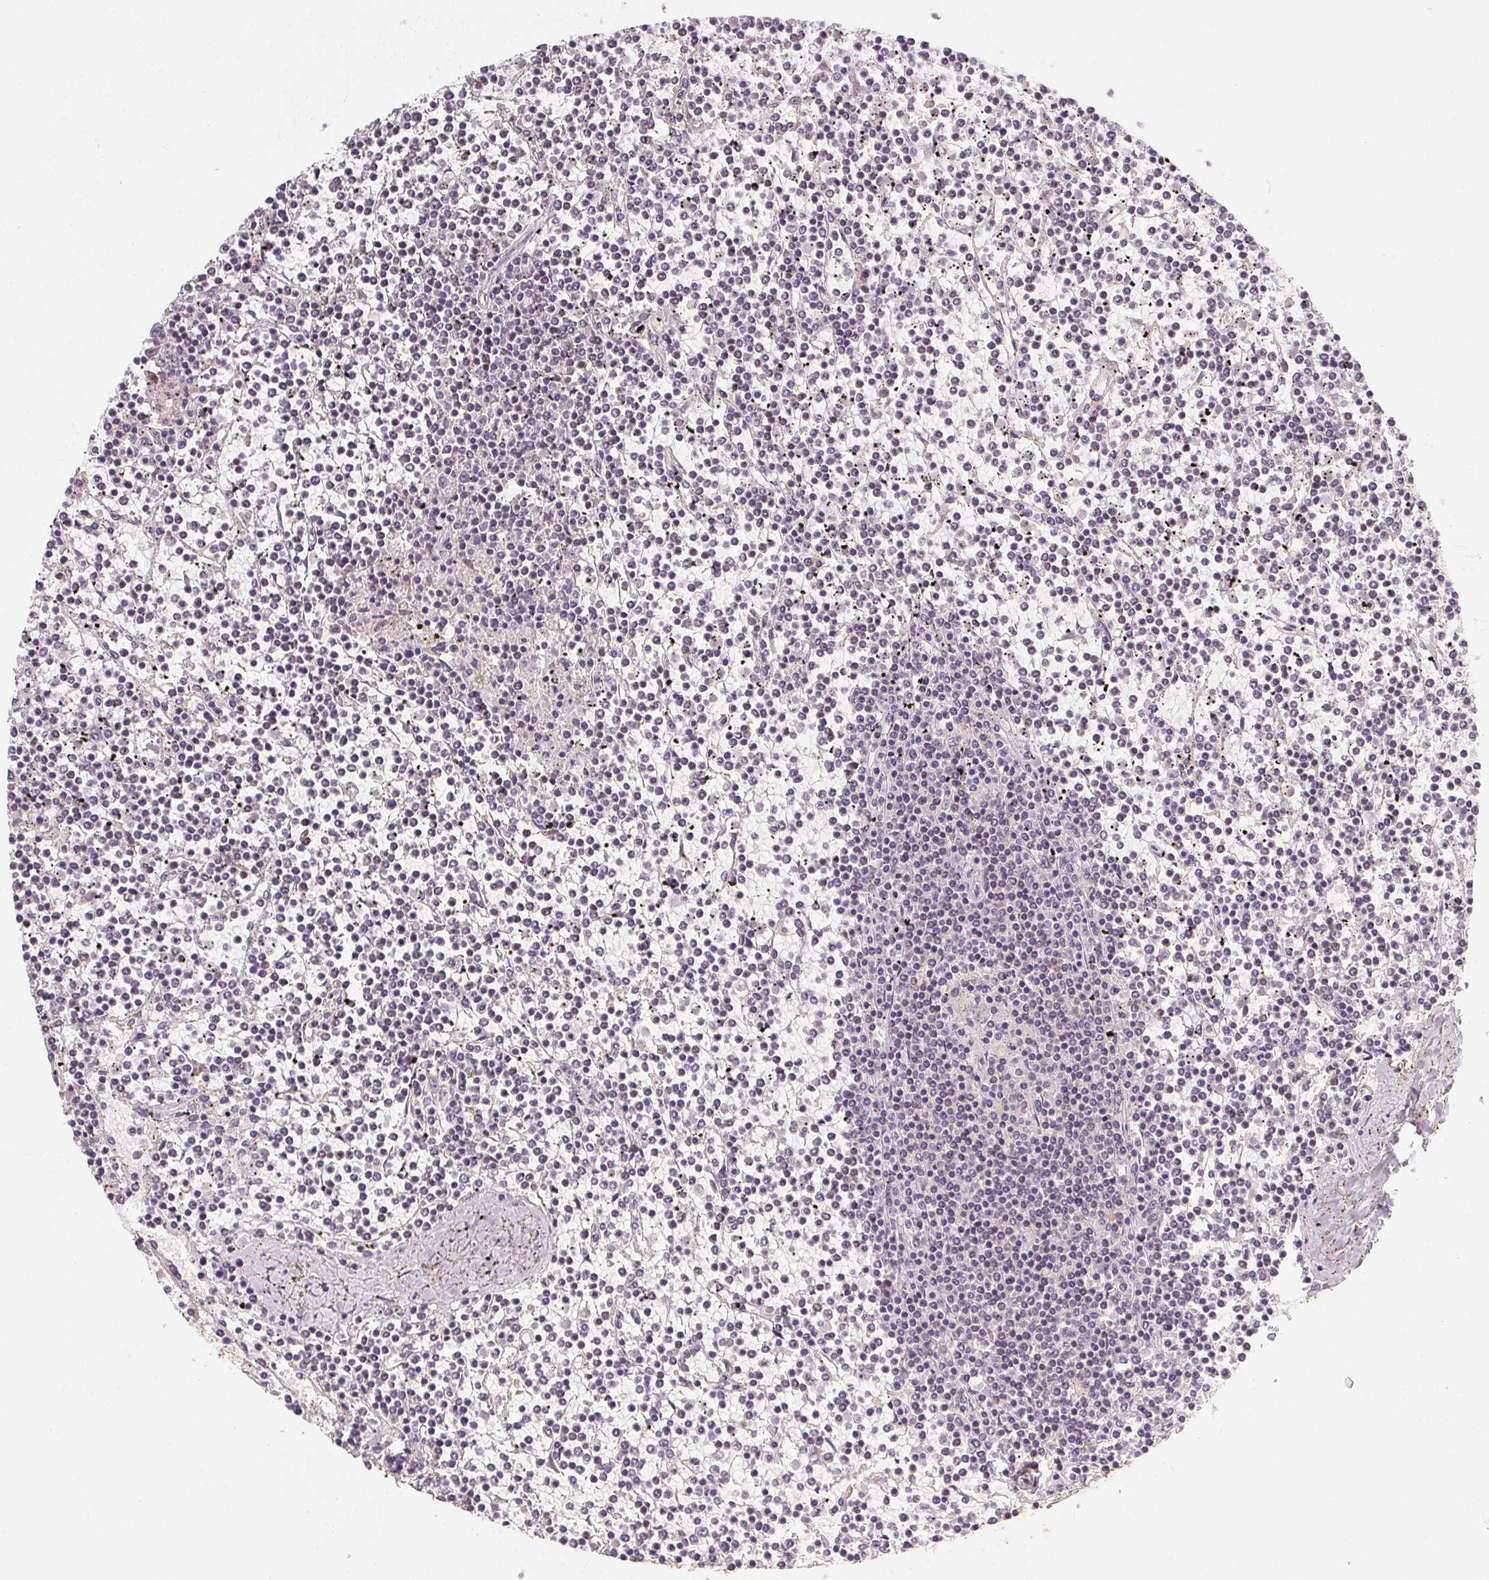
{"staining": {"intensity": "negative", "quantity": "none", "location": "none"}, "tissue": "lymphoma", "cell_type": "Tumor cells", "image_type": "cancer", "snomed": [{"axis": "morphology", "description": "Malignant lymphoma, non-Hodgkin's type, Low grade"}, {"axis": "topography", "description": "Spleen"}], "caption": "DAB immunohistochemical staining of lymphoma reveals no significant positivity in tumor cells. (Stains: DAB (3,3'-diaminobenzidine) immunohistochemistry (IHC) with hematoxylin counter stain, Microscopy: brightfield microscopy at high magnification).", "gene": "NCOA4", "patient": {"sex": "female", "age": 19}}